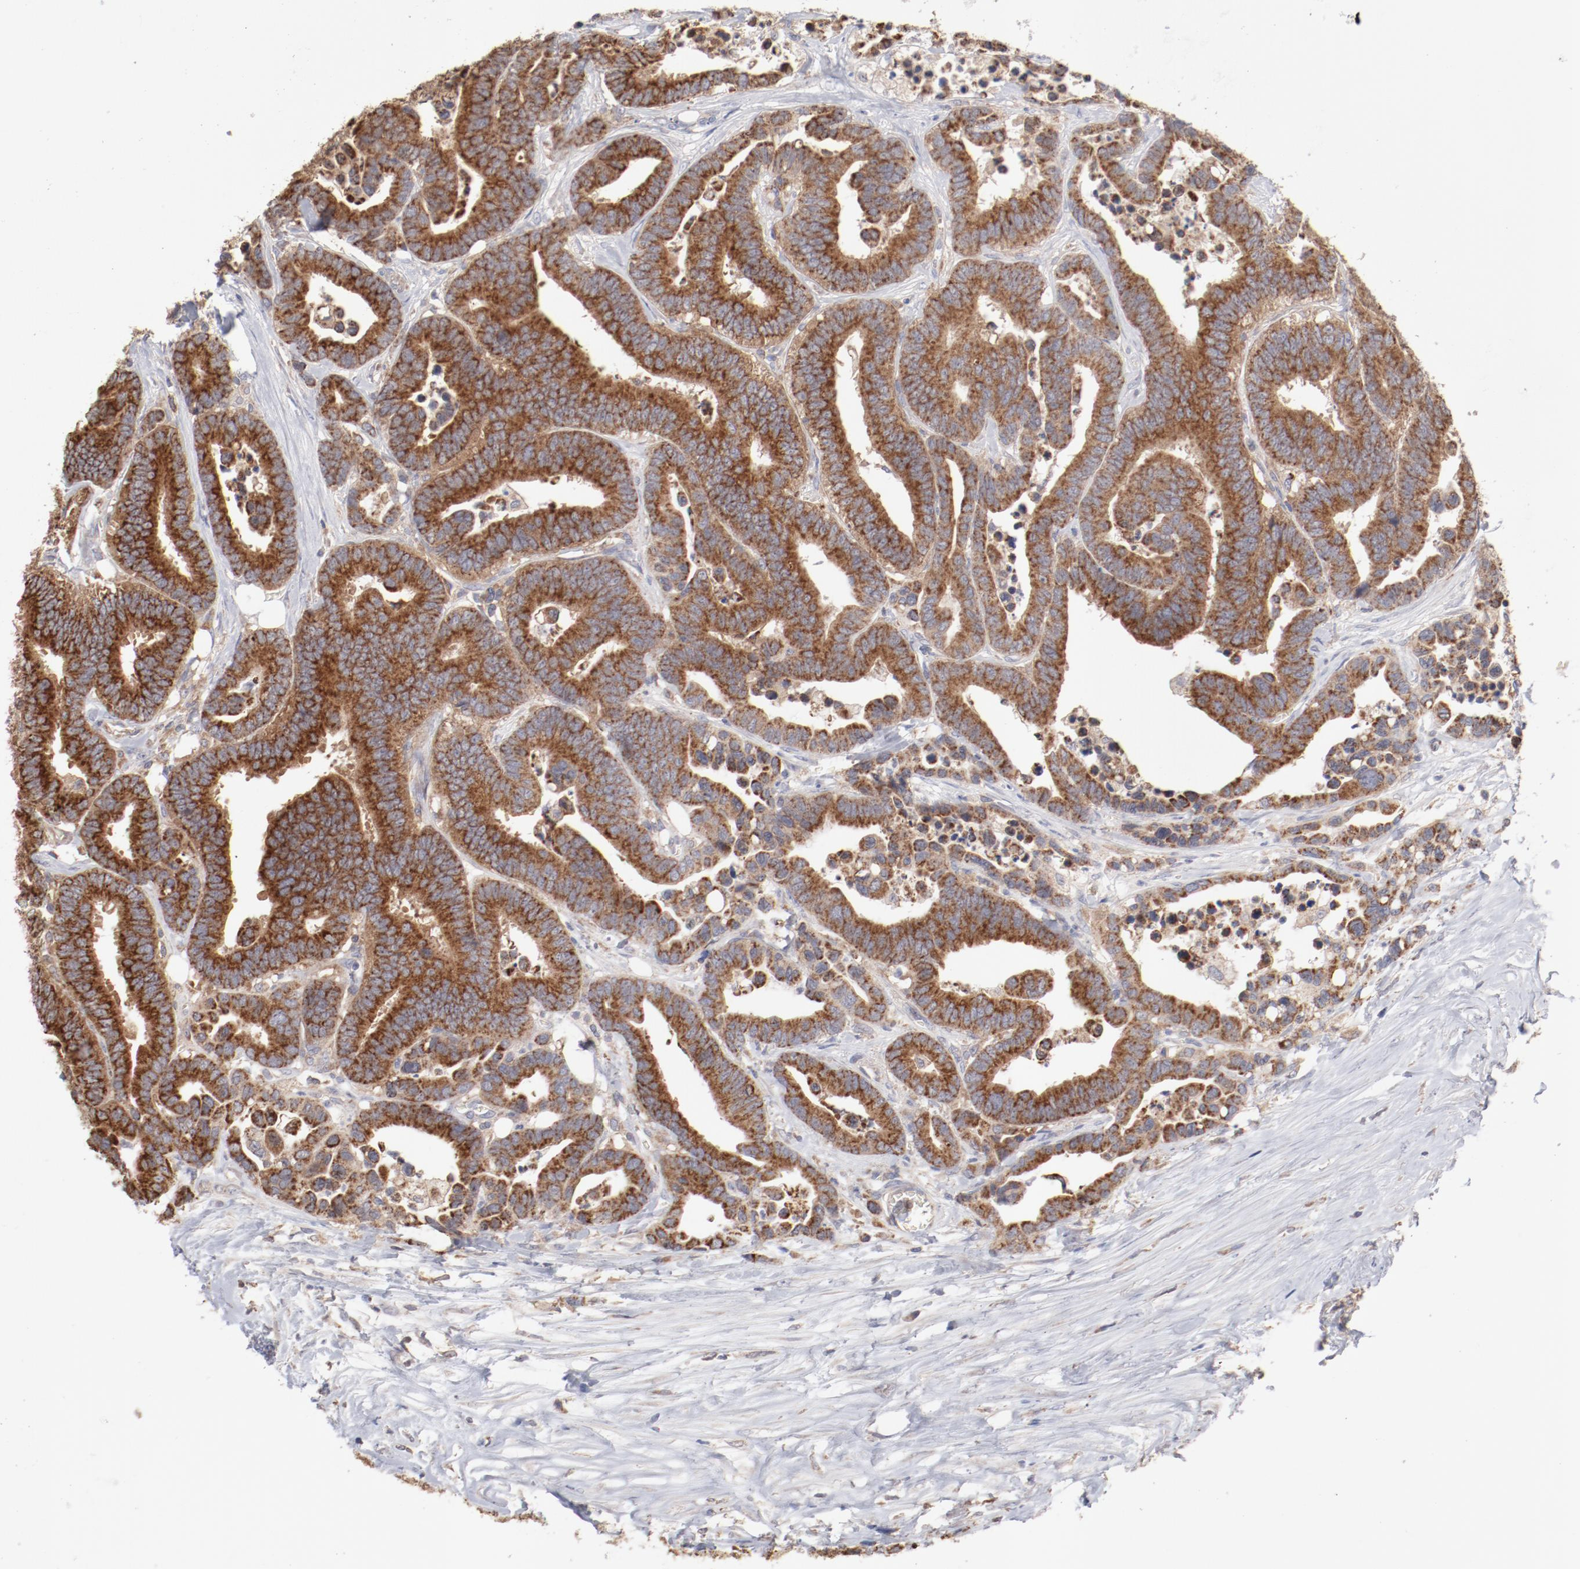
{"staining": {"intensity": "moderate", "quantity": ">75%", "location": "cytoplasmic/membranous"}, "tissue": "colorectal cancer", "cell_type": "Tumor cells", "image_type": "cancer", "snomed": [{"axis": "morphology", "description": "Adenocarcinoma, NOS"}, {"axis": "topography", "description": "Colon"}], "caption": "Immunohistochemistry of colorectal cancer (adenocarcinoma) displays medium levels of moderate cytoplasmic/membranous staining in approximately >75% of tumor cells.", "gene": "PPFIBP2", "patient": {"sex": "male", "age": 82}}